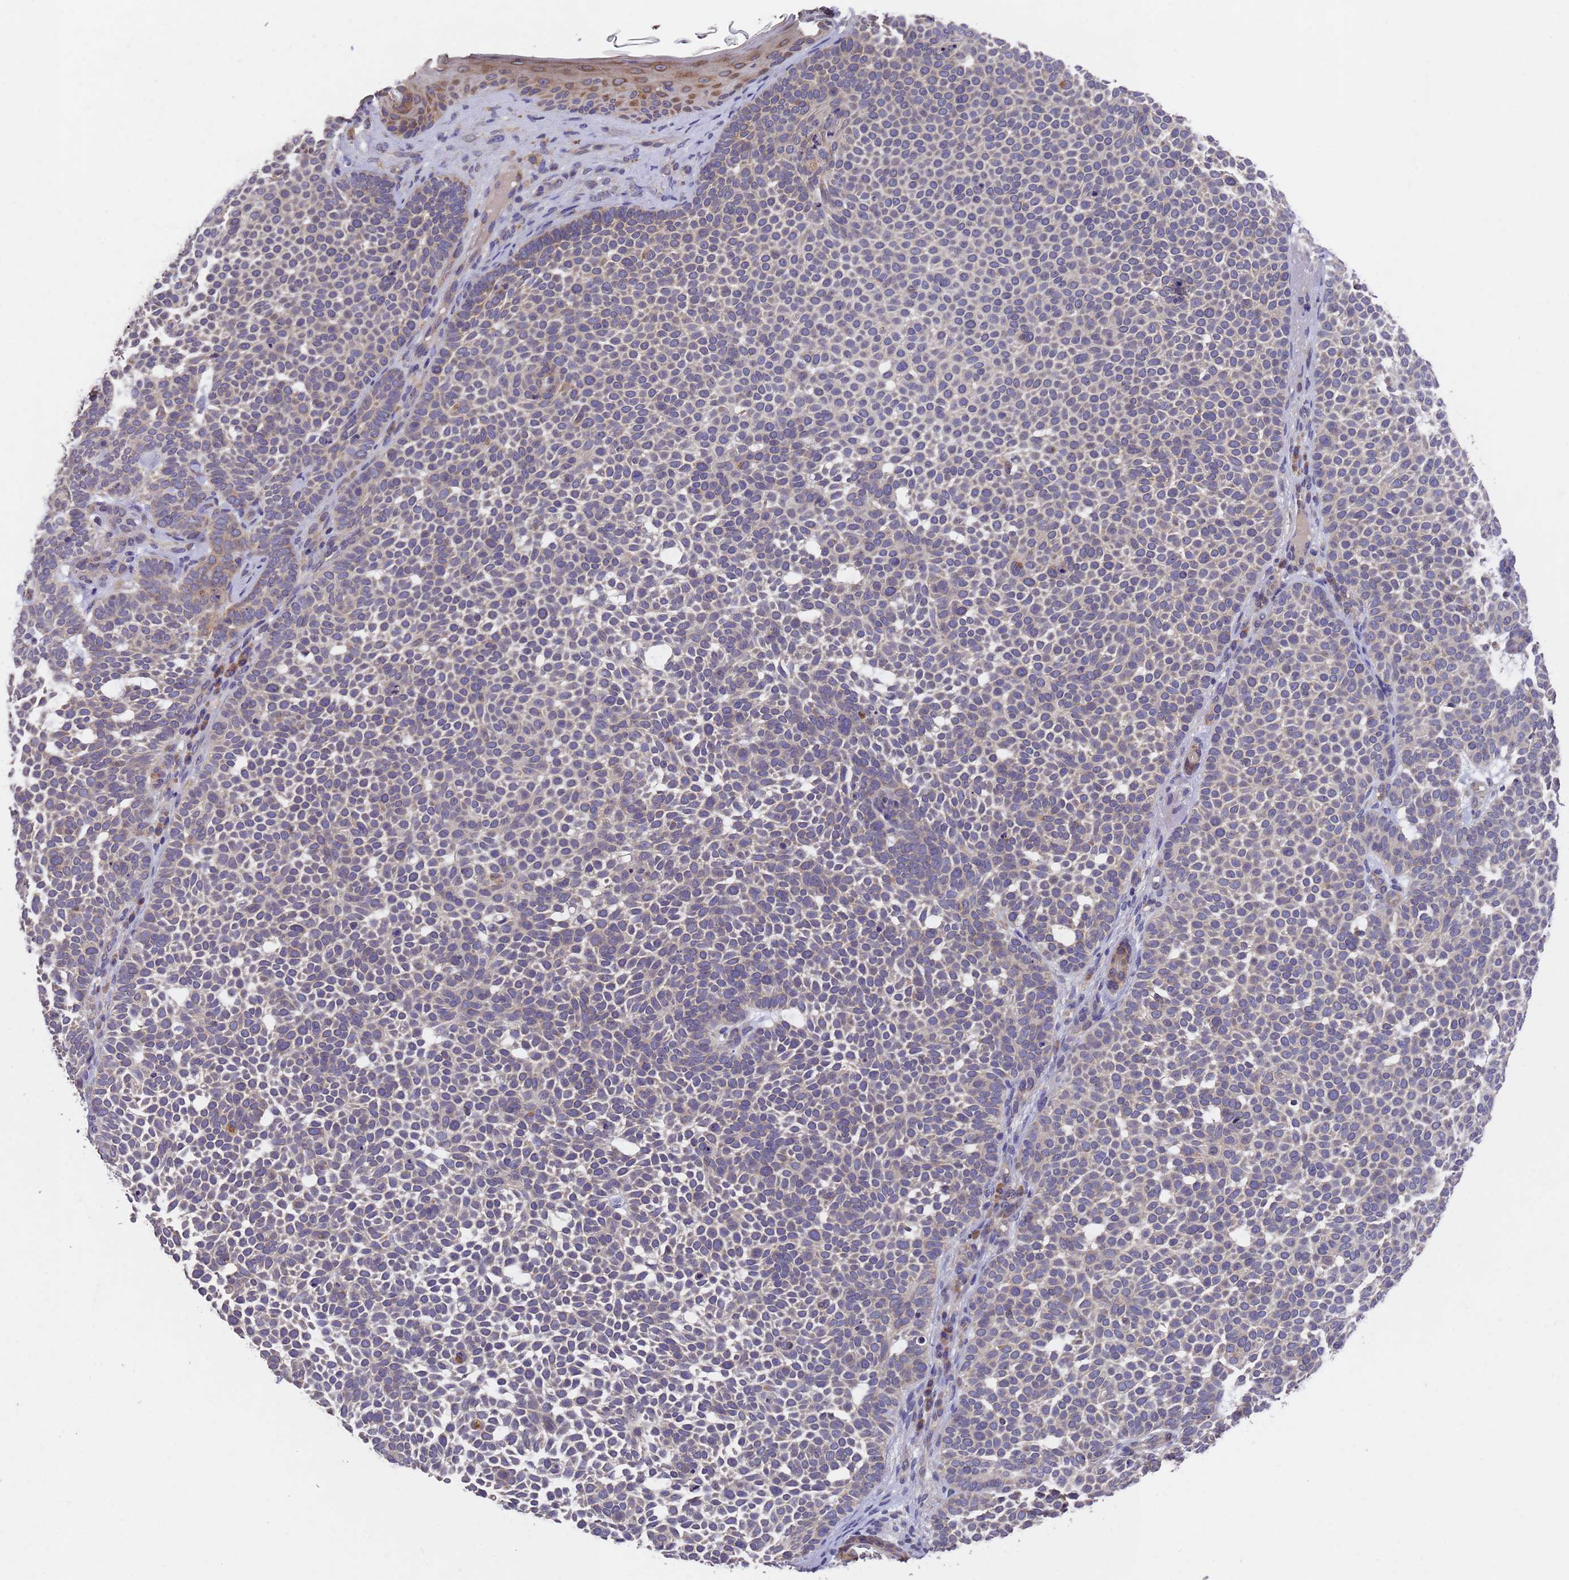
{"staining": {"intensity": "weak", "quantity": "<25%", "location": "cytoplasmic/membranous"}, "tissue": "skin cancer", "cell_type": "Tumor cells", "image_type": "cancer", "snomed": [{"axis": "morphology", "description": "Basal cell carcinoma"}, {"axis": "topography", "description": "Skin"}], "caption": "Skin cancer (basal cell carcinoma) stained for a protein using immunohistochemistry (IHC) displays no positivity tumor cells.", "gene": "DCAF12L2", "patient": {"sex": "female", "age": 77}}